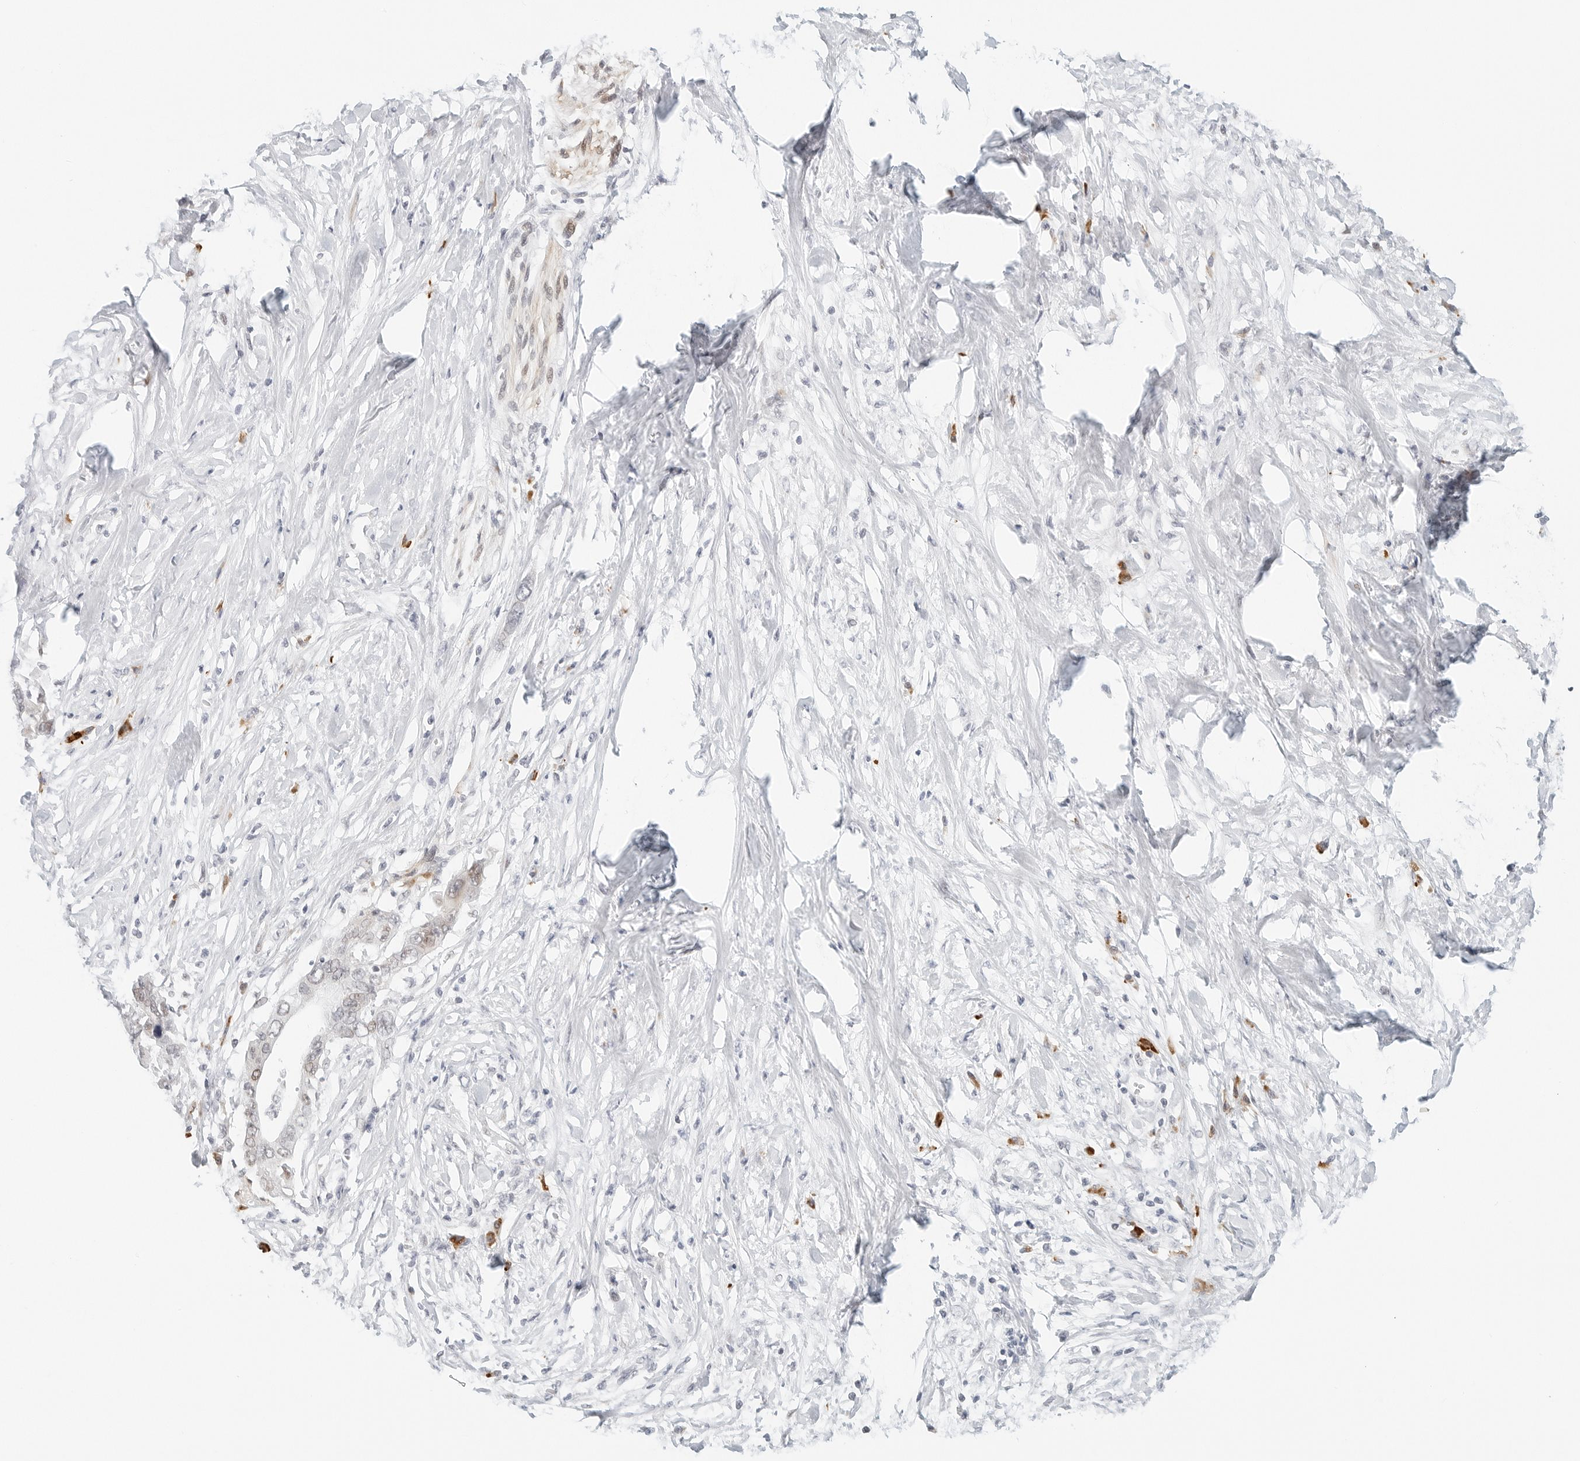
{"staining": {"intensity": "negative", "quantity": "none", "location": "none"}, "tissue": "pancreatic cancer", "cell_type": "Tumor cells", "image_type": "cancer", "snomed": [{"axis": "morphology", "description": "Normal tissue, NOS"}, {"axis": "morphology", "description": "Adenocarcinoma, NOS"}, {"axis": "topography", "description": "Pancreas"}, {"axis": "topography", "description": "Peripheral nerve tissue"}], "caption": "Tumor cells are negative for brown protein staining in pancreatic adenocarcinoma.", "gene": "PARP10", "patient": {"sex": "male", "age": 59}}